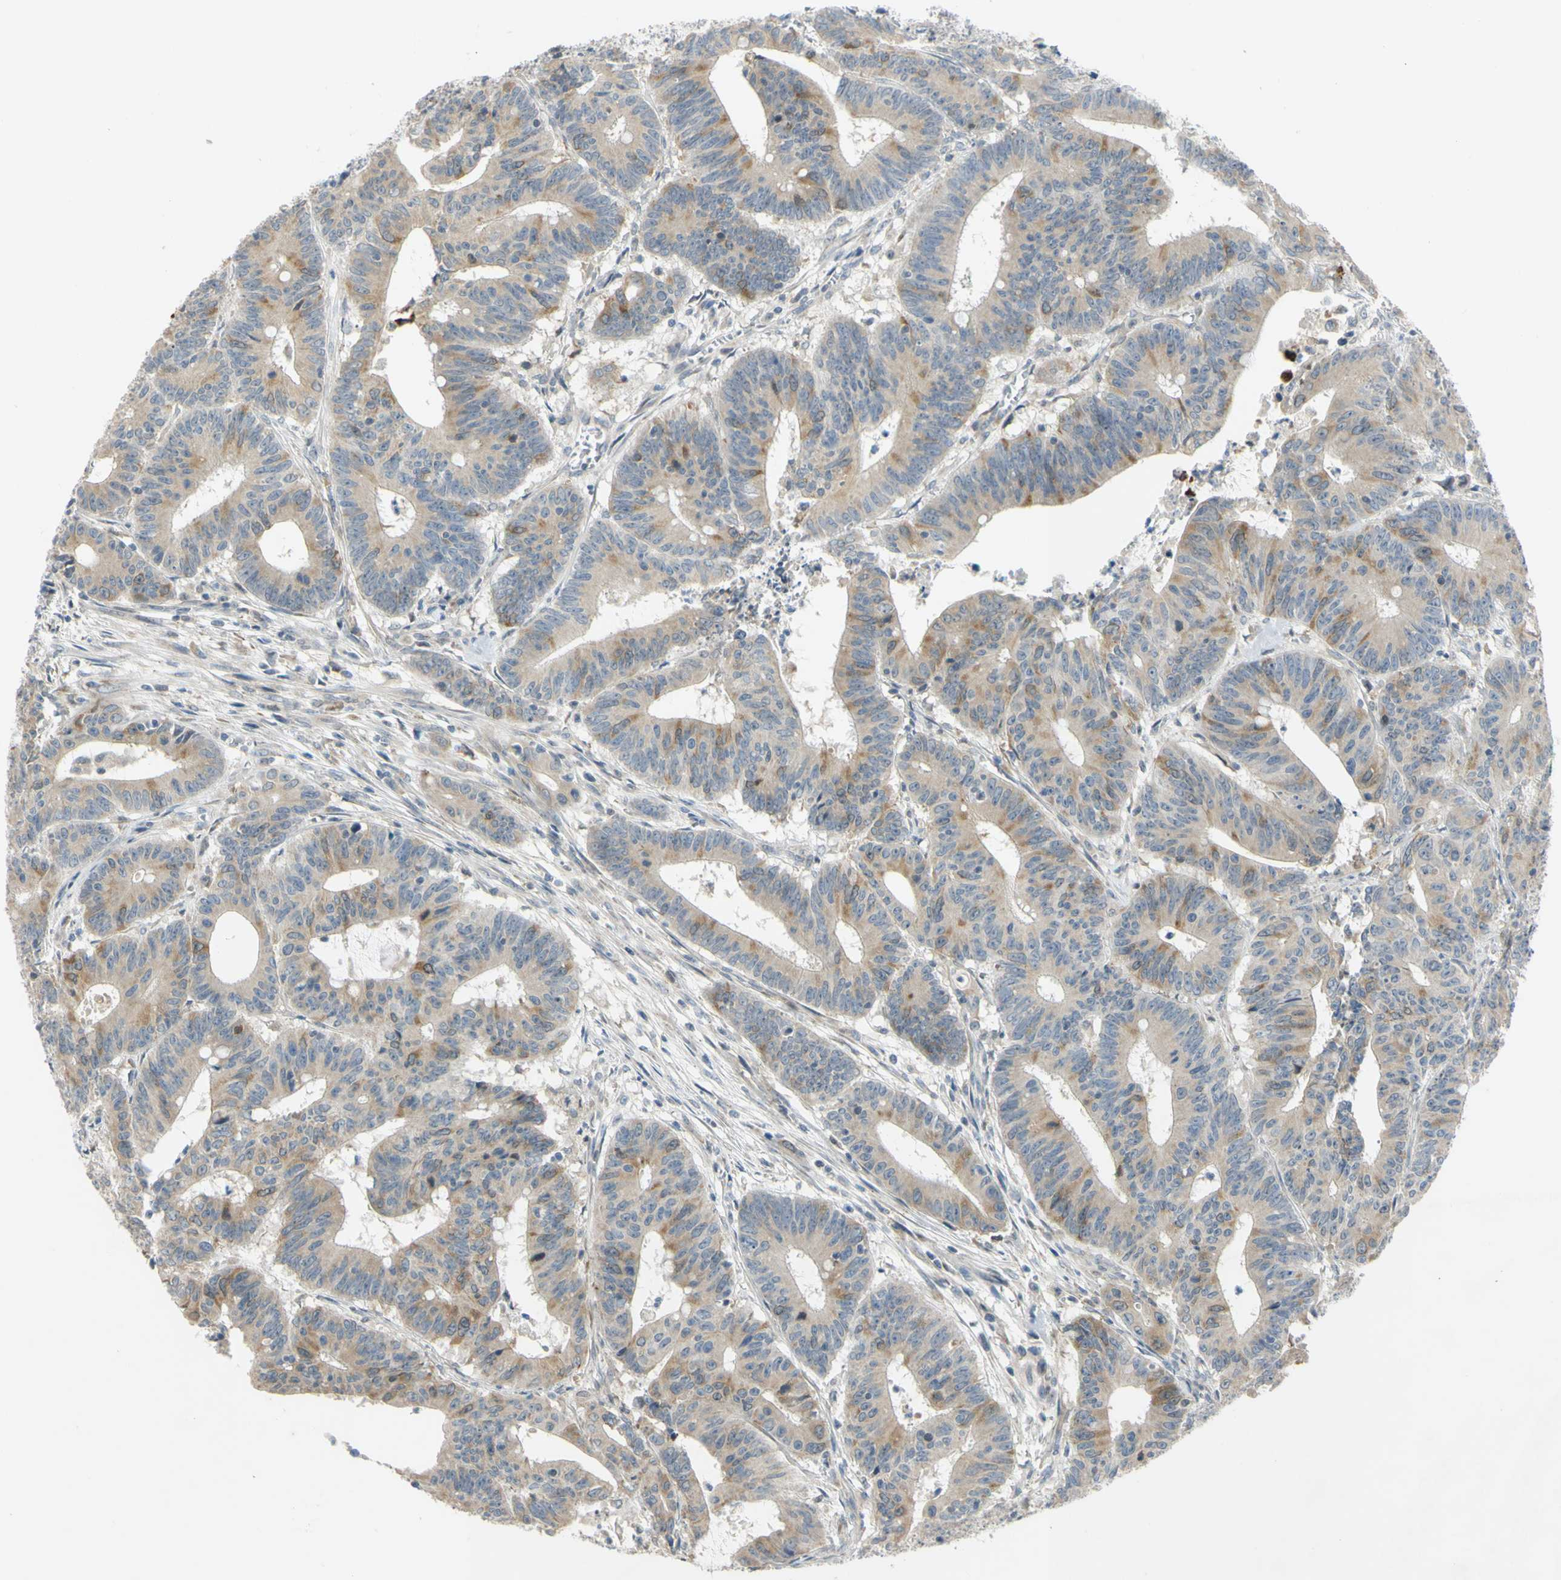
{"staining": {"intensity": "moderate", "quantity": ">75%", "location": "cytoplasmic/membranous"}, "tissue": "colorectal cancer", "cell_type": "Tumor cells", "image_type": "cancer", "snomed": [{"axis": "morphology", "description": "Adenocarcinoma, NOS"}, {"axis": "topography", "description": "Colon"}], "caption": "Colorectal cancer (adenocarcinoma) stained with immunohistochemistry shows moderate cytoplasmic/membranous positivity in about >75% of tumor cells.", "gene": "CCNB2", "patient": {"sex": "male", "age": 45}}